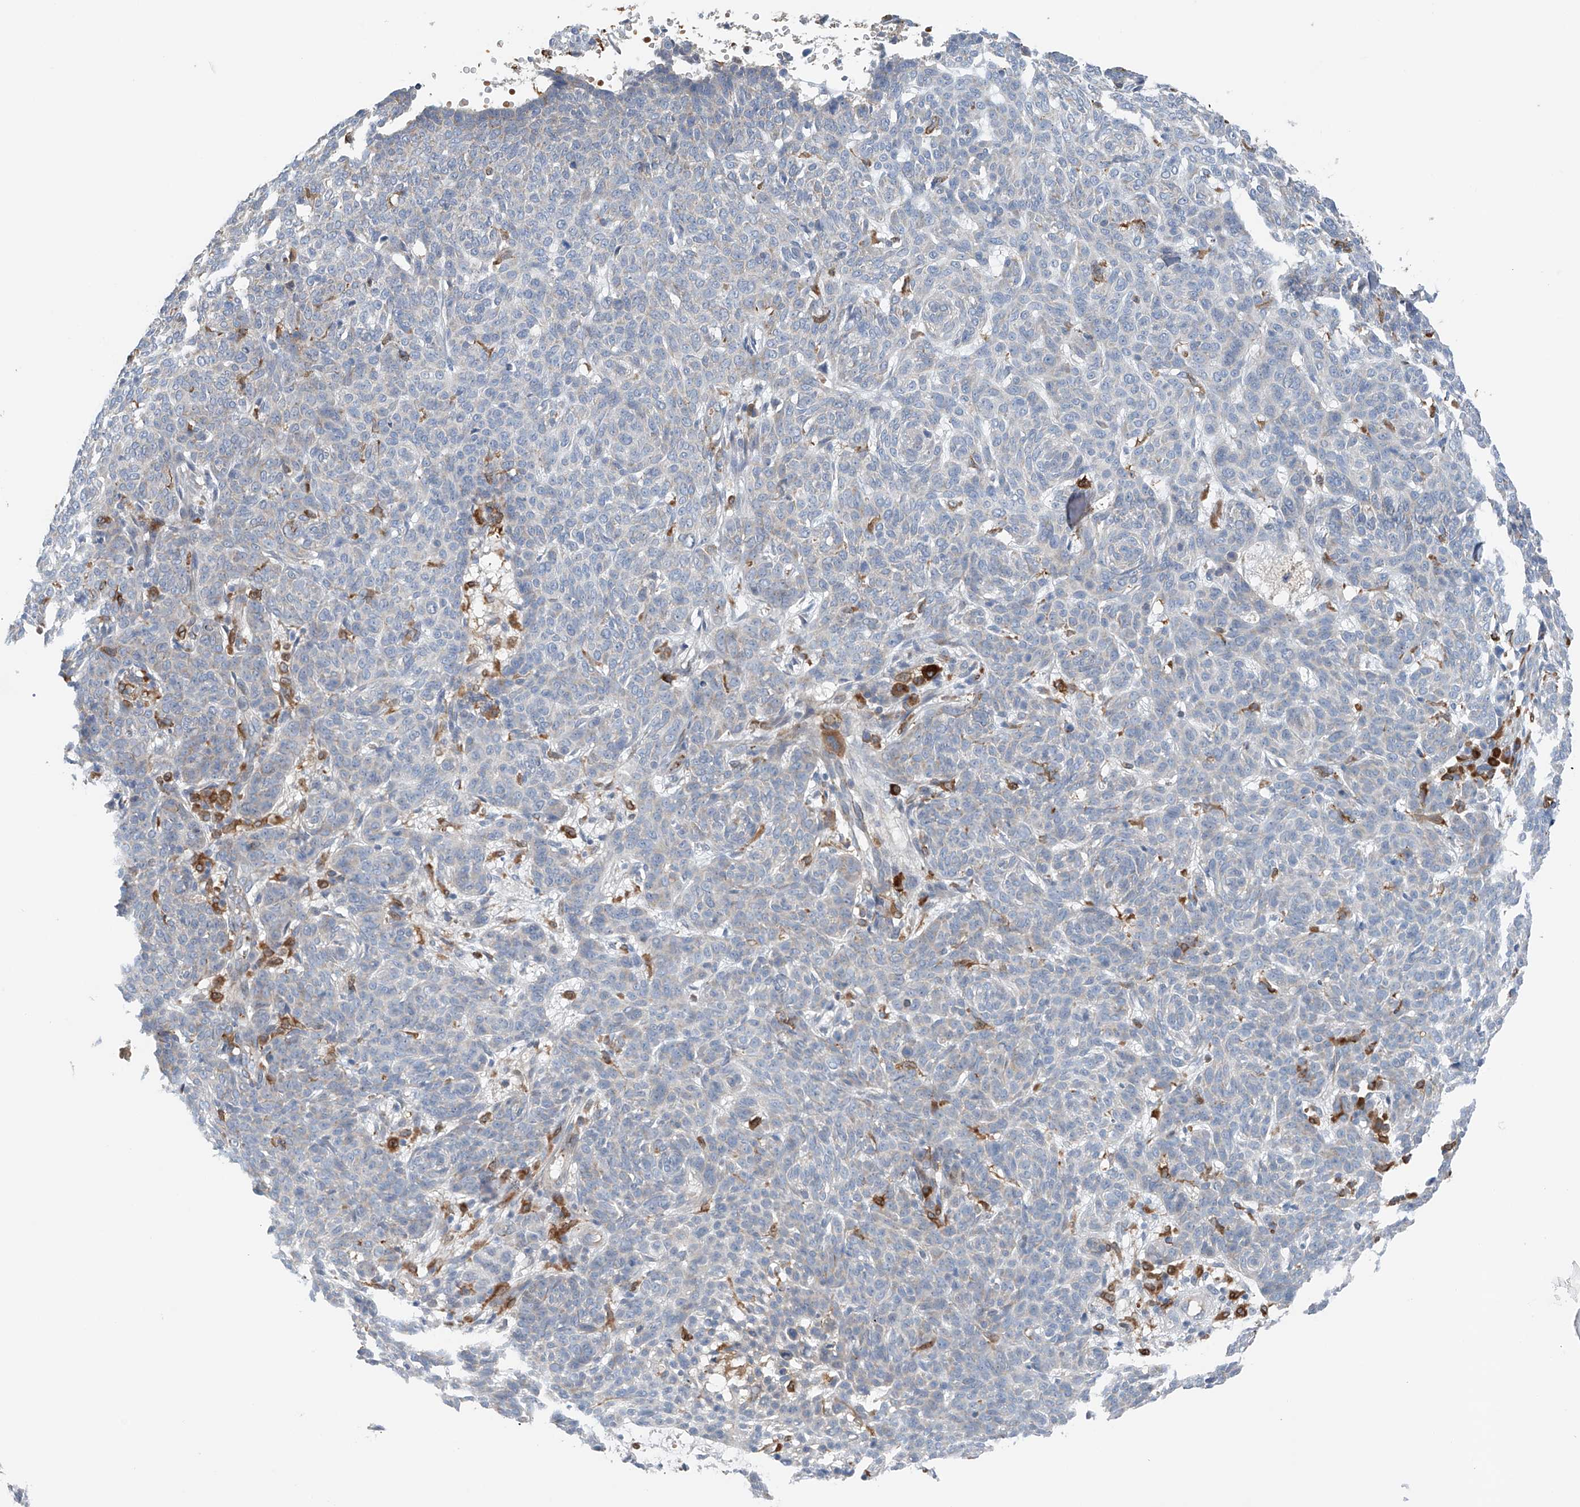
{"staining": {"intensity": "negative", "quantity": "none", "location": "none"}, "tissue": "skin cancer", "cell_type": "Tumor cells", "image_type": "cancer", "snomed": [{"axis": "morphology", "description": "Basal cell carcinoma"}, {"axis": "topography", "description": "Skin"}], "caption": "Immunohistochemical staining of skin basal cell carcinoma shows no significant staining in tumor cells.", "gene": "TBXAS1", "patient": {"sex": "male", "age": 85}}